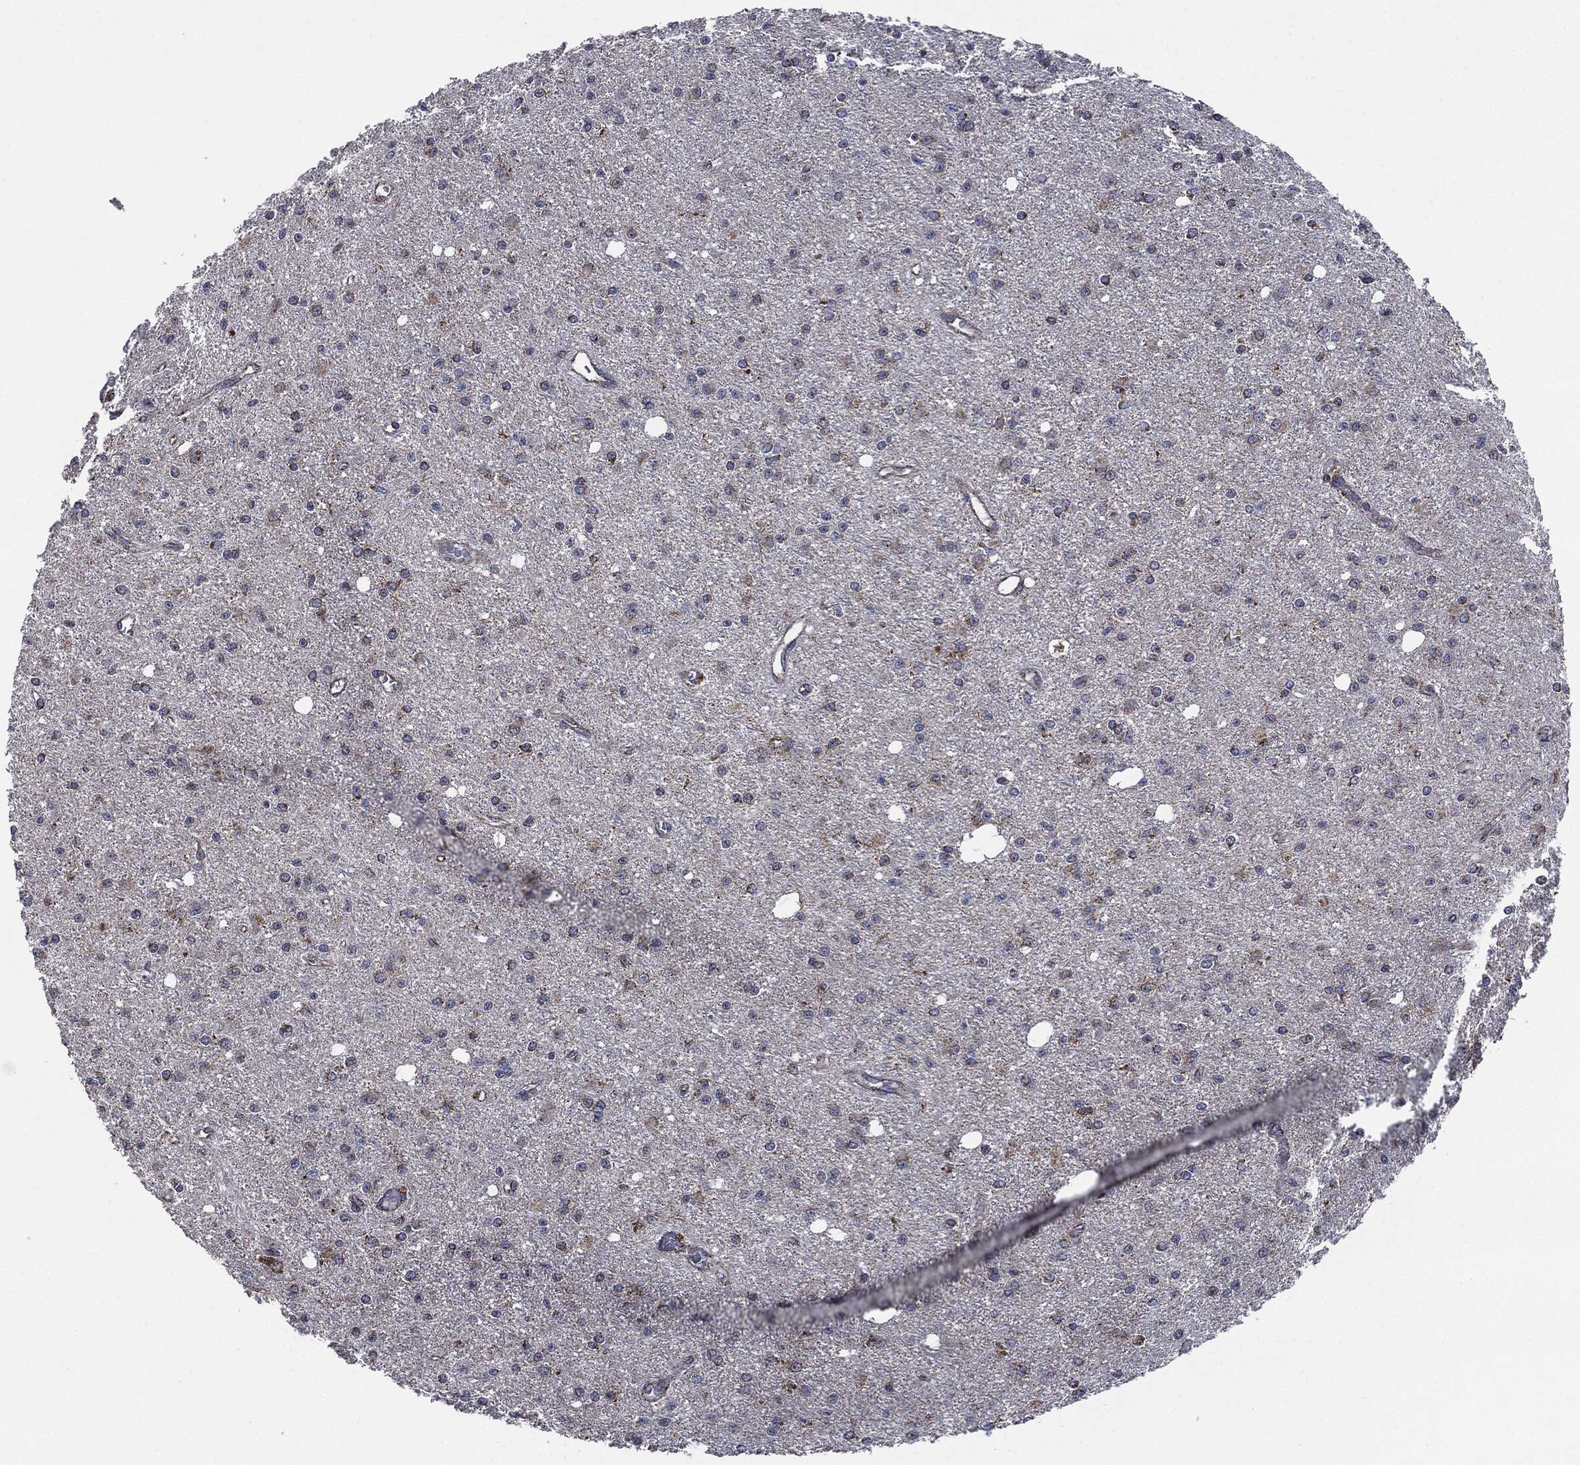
{"staining": {"intensity": "negative", "quantity": "none", "location": "none"}, "tissue": "glioma", "cell_type": "Tumor cells", "image_type": "cancer", "snomed": [{"axis": "morphology", "description": "Glioma, malignant, Low grade"}, {"axis": "topography", "description": "Brain"}], "caption": "IHC histopathology image of glioma stained for a protein (brown), which demonstrates no staining in tumor cells.", "gene": "NDUFV2", "patient": {"sex": "male", "age": 27}}